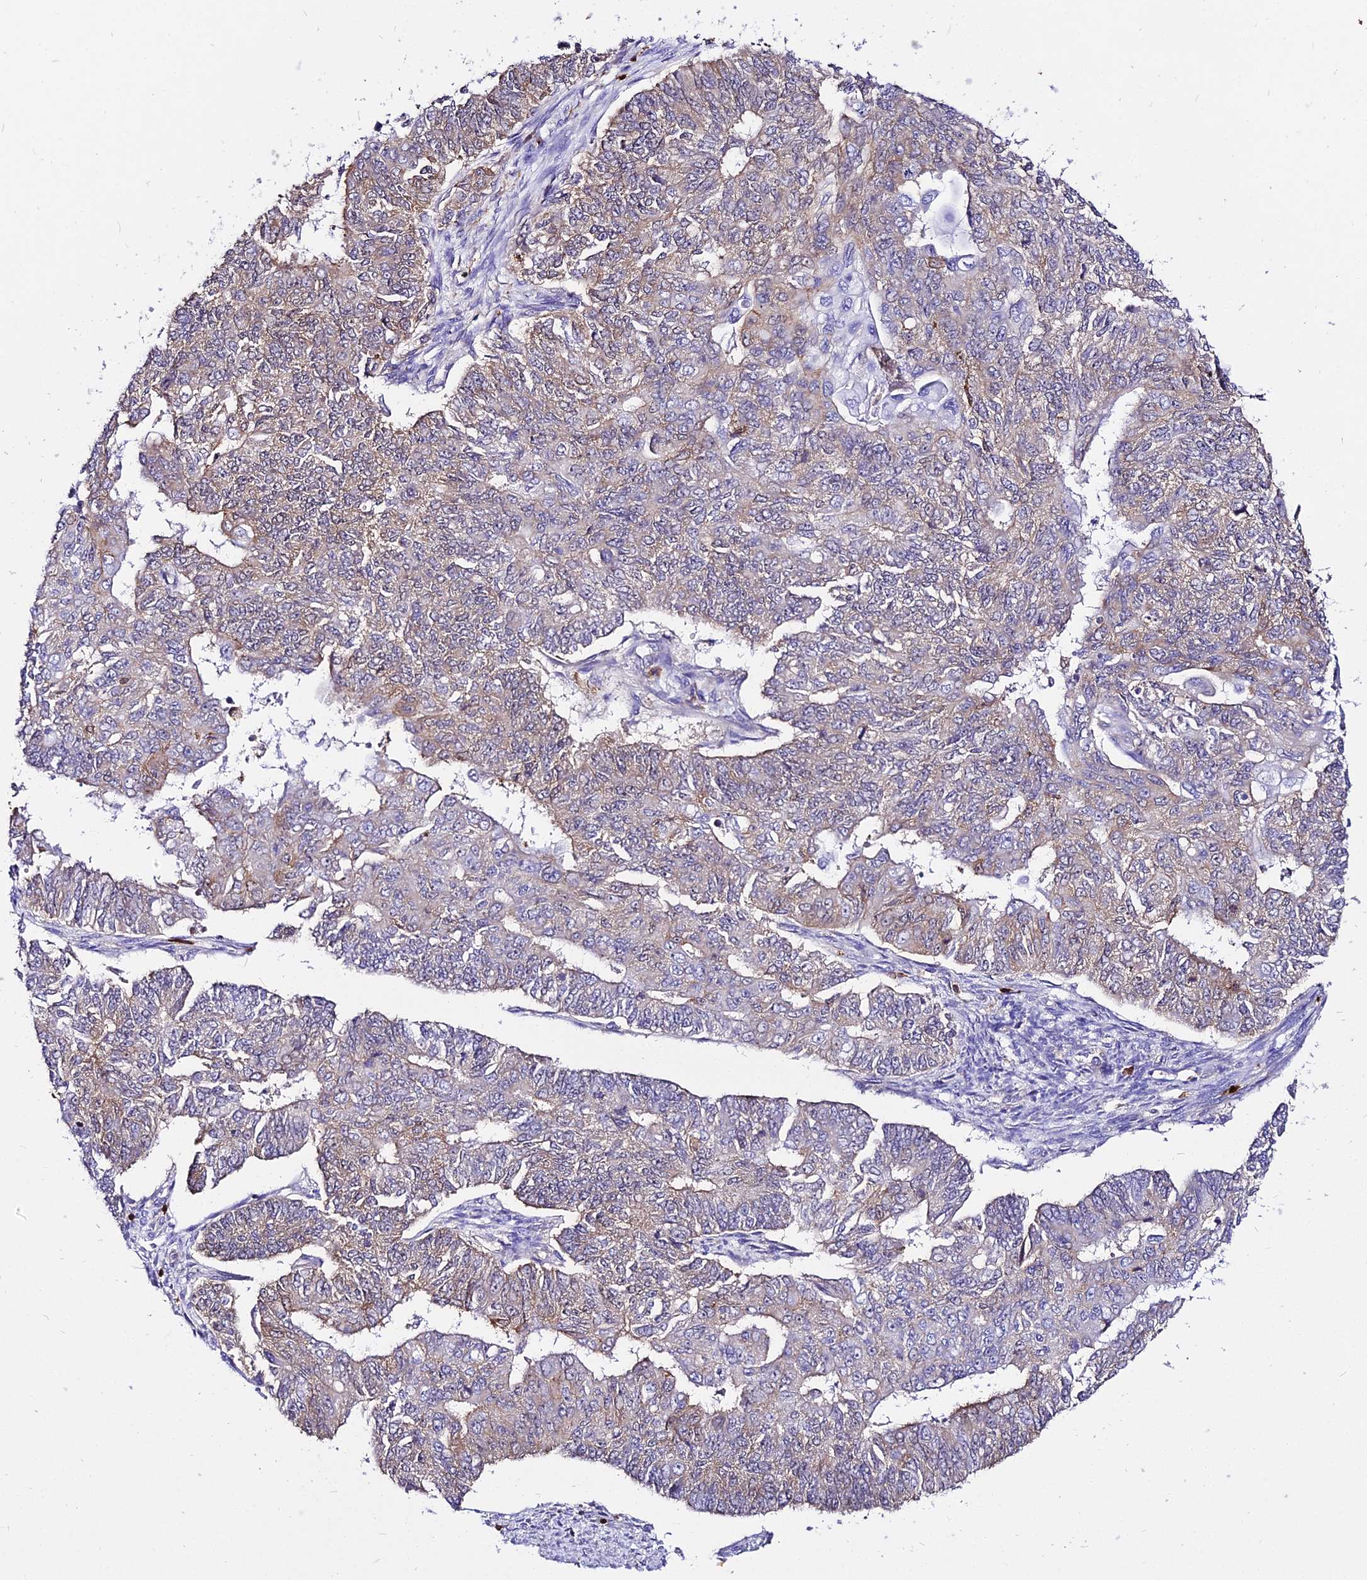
{"staining": {"intensity": "weak", "quantity": "25%-75%", "location": "cytoplasmic/membranous"}, "tissue": "endometrial cancer", "cell_type": "Tumor cells", "image_type": "cancer", "snomed": [{"axis": "morphology", "description": "Adenocarcinoma, NOS"}, {"axis": "topography", "description": "Endometrium"}], "caption": "DAB (3,3'-diaminobenzidine) immunohistochemical staining of endometrial cancer (adenocarcinoma) shows weak cytoplasmic/membranous protein positivity in approximately 25%-75% of tumor cells.", "gene": "CSRP1", "patient": {"sex": "female", "age": 32}}